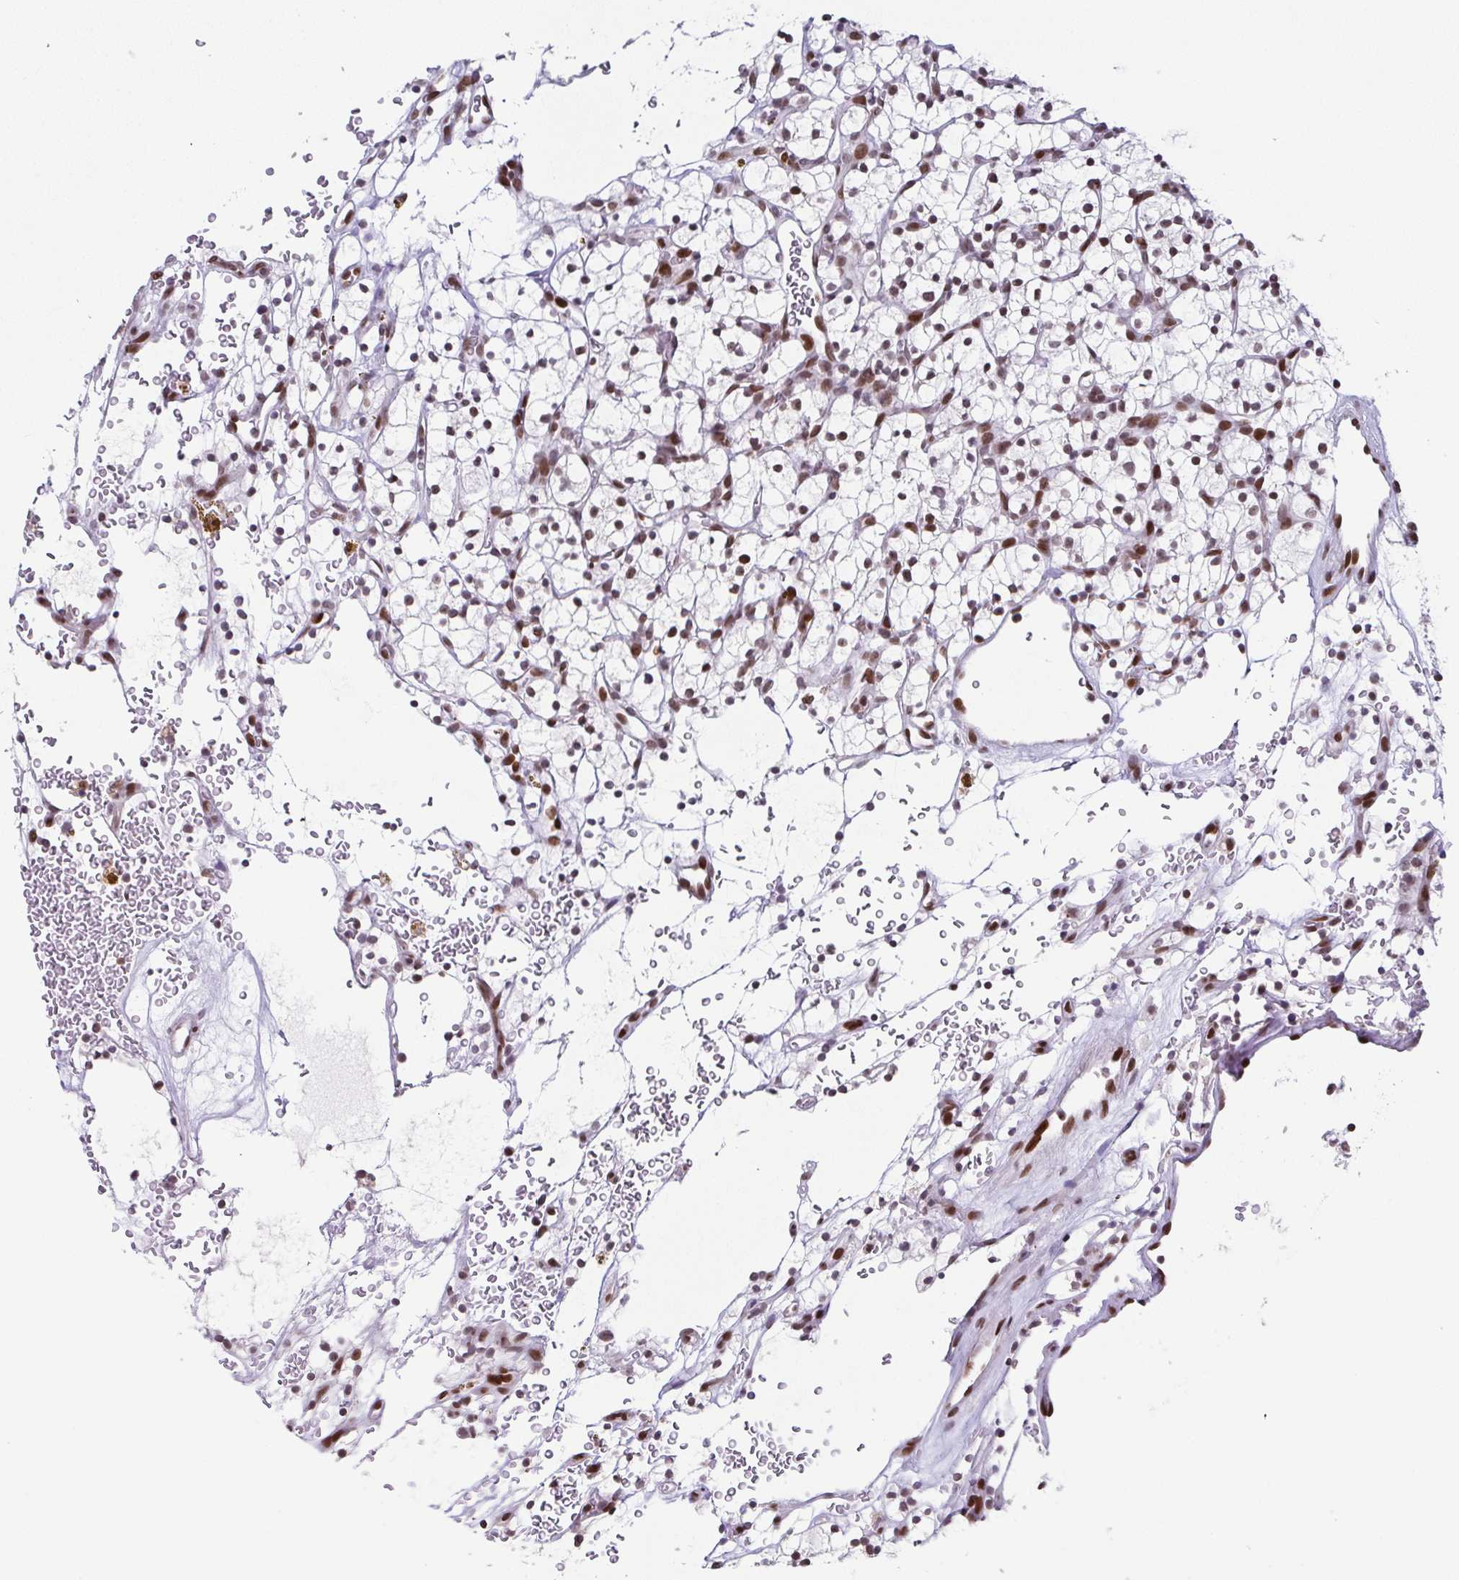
{"staining": {"intensity": "weak", "quantity": "<25%", "location": "nuclear"}, "tissue": "renal cancer", "cell_type": "Tumor cells", "image_type": "cancer", "snomed": [{"axis": "morphology", "description": "Adenocarcinoma, NOS"}, {"axis": "topography", "description": "Kidney"}], "caption": "Photomicrograph shows no significant protein staining in tumor cells of renal adenocarcinoma.", "gene": "RB1", "patient": {"sex": "female", "age": 64}}